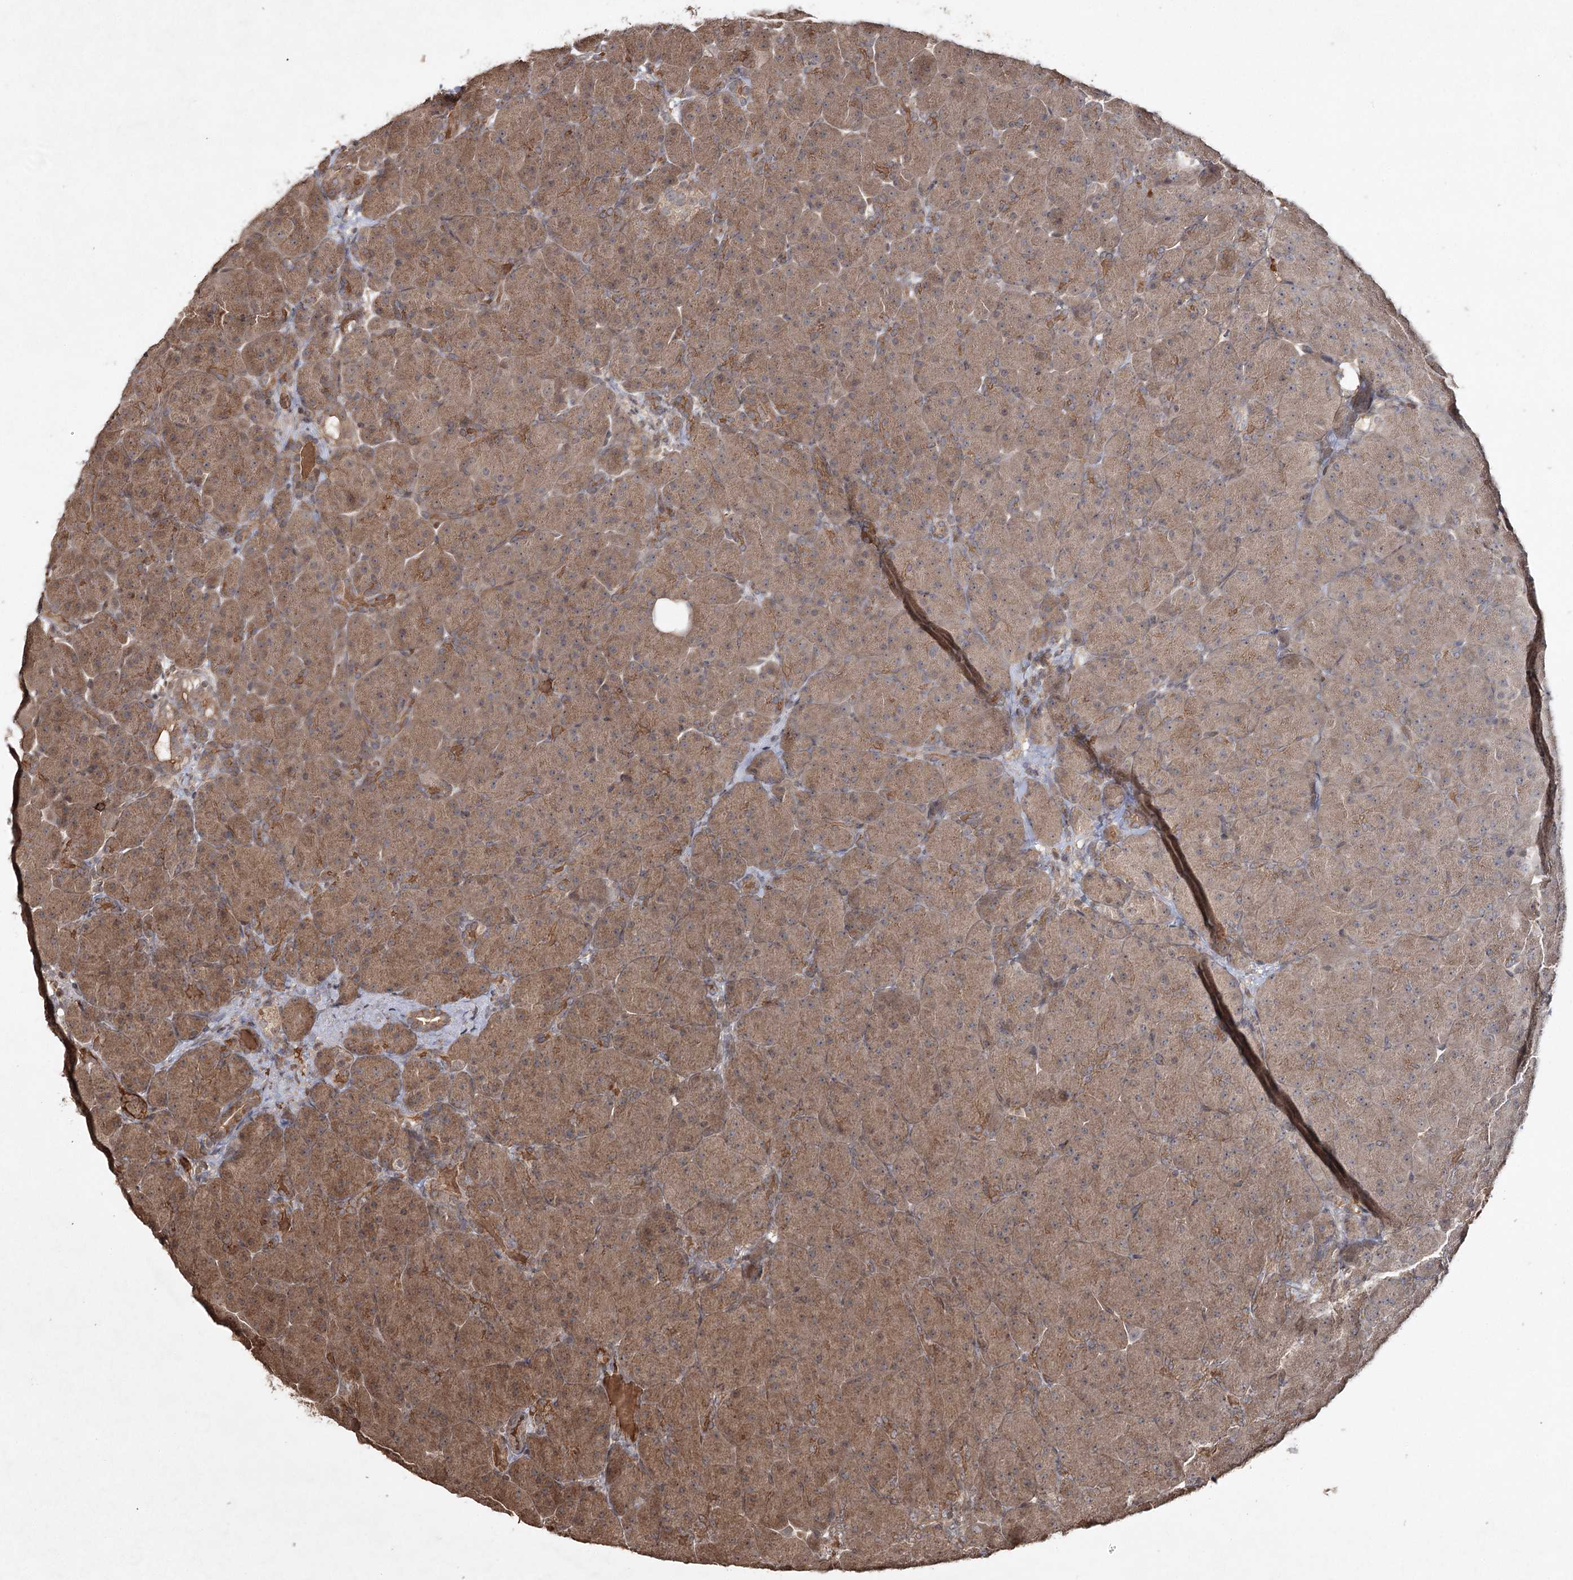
{"staining": {"intensity": "moderate", "quantity": ">75%", "location": "cytoplasmic/membranous"}, "tissue": "pancreas", "cell_type": "Exocrine glandular cells", "image_type": "normal", "snomed": [{"axis": "morphology", "description": "Normal tissue, NOS"}, {"axis": "topography", "description": "Pancreas"}], "caption": "A histopathology image showing moderate cytoplasmic/membranous positivity in about >75% of exocrine glandular cells in normal pancreas, as visualized by brown immunohistochemical staining.", "gene": "CYP2B6", "patient": {"sex": "male", "age": 66}}